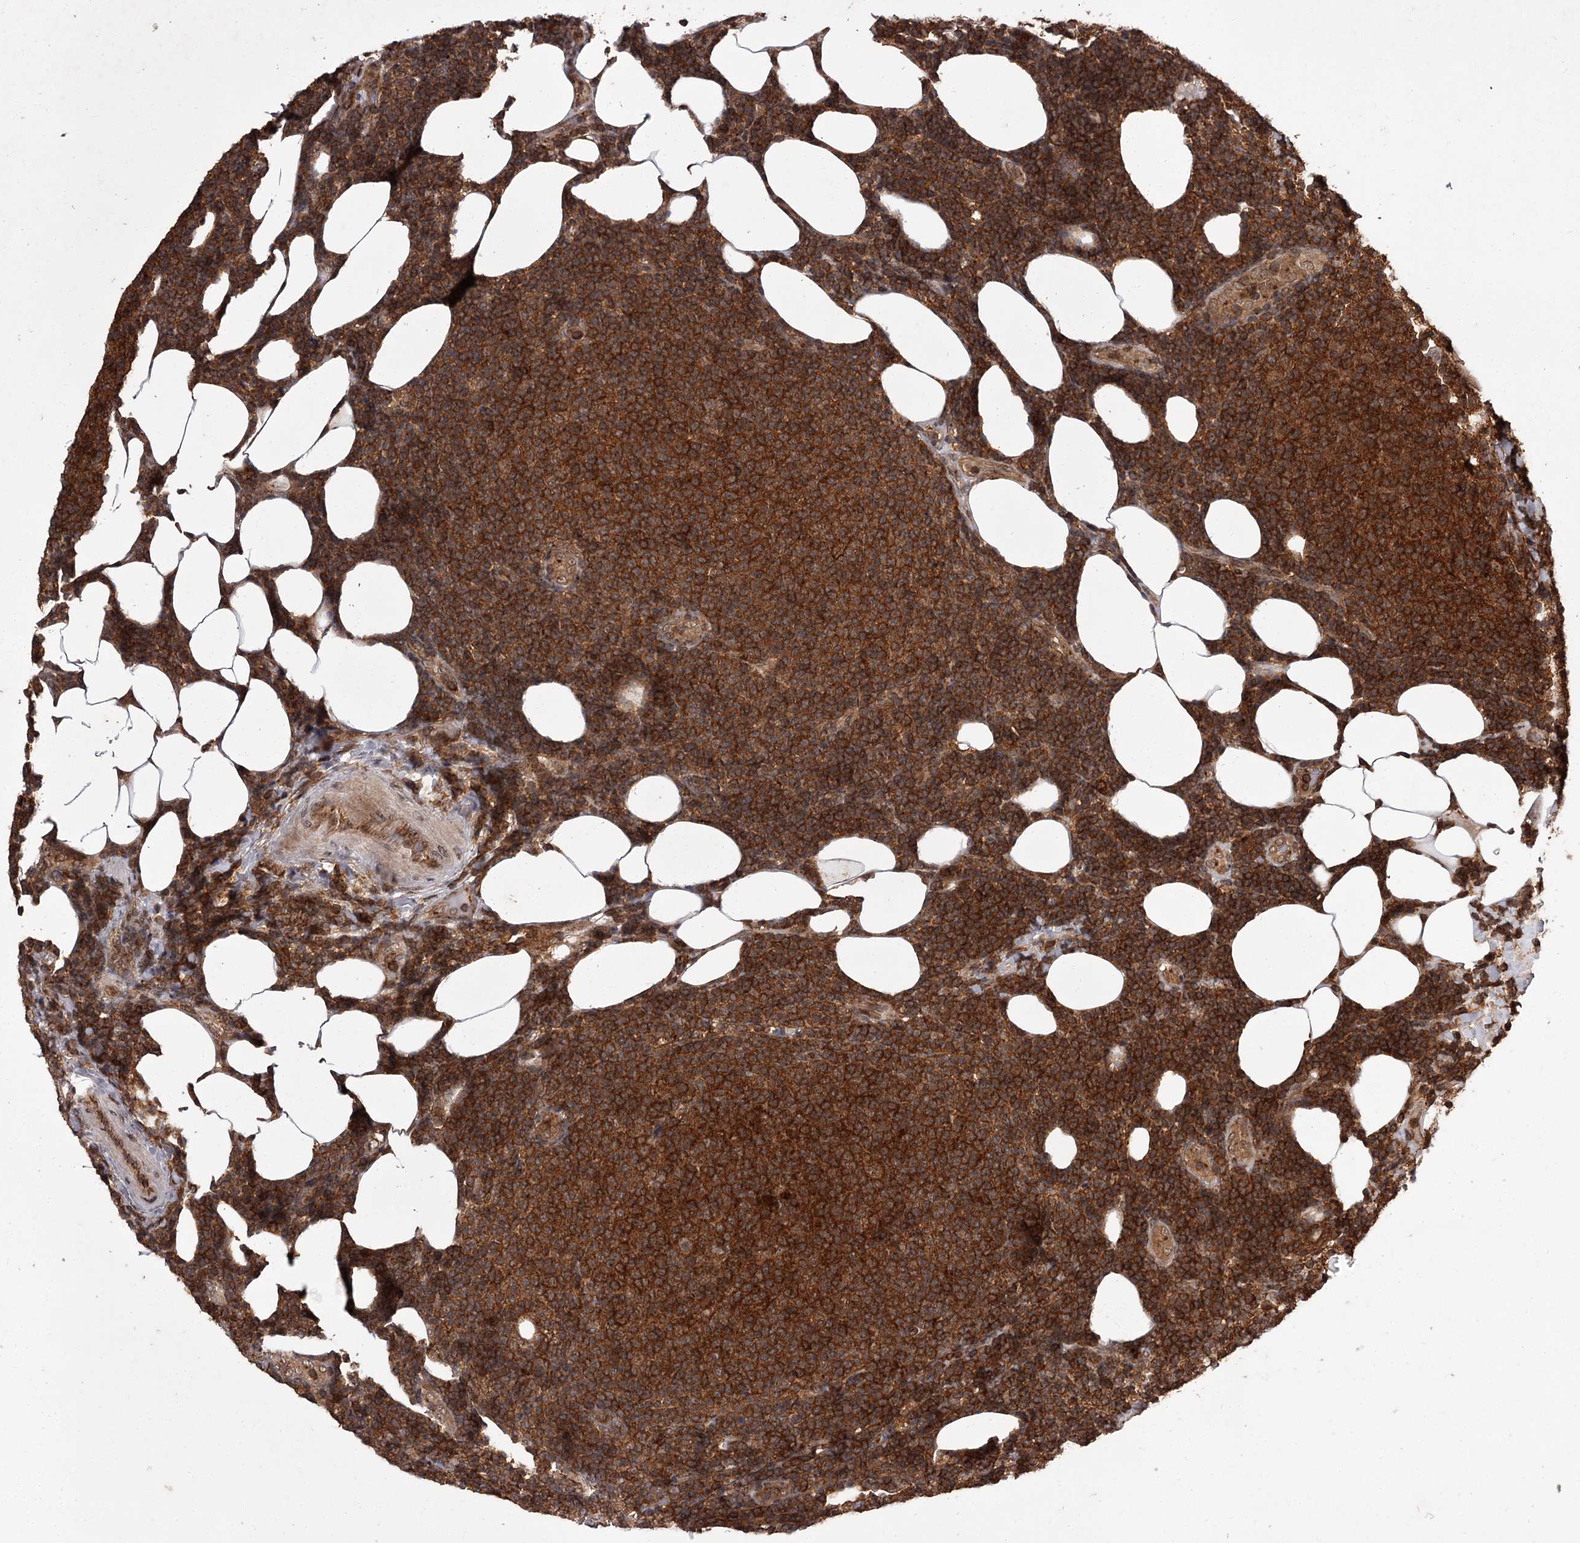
{"staining": {"intensity": "strong", "quantity": ">75%", "location": "cytoplasmic/membranous"}, "tissue": "lymphoma", "cell_type": "Tumor cells", "image_type": "cancer", "snomed": [{"axis": "morphology", "description": "Malignant lymphoma, non-Hodgkin's type, Low grade"}, {"axis": "topography", "description": "Lymph node"}], "caption": "Protein expression analysis of human malignant lymphoma, non-Hodgkin's type (low-grade) reveals strong cytoplasmic/membranous staining in approximately >75% of tumor cells. Using DAB (brown) and hematoxylin (blue) stains, captured at high magnification using brightfield microscopy.", "gene": "TBC1D23", "patient": {"sex": "male", "age": 66}}